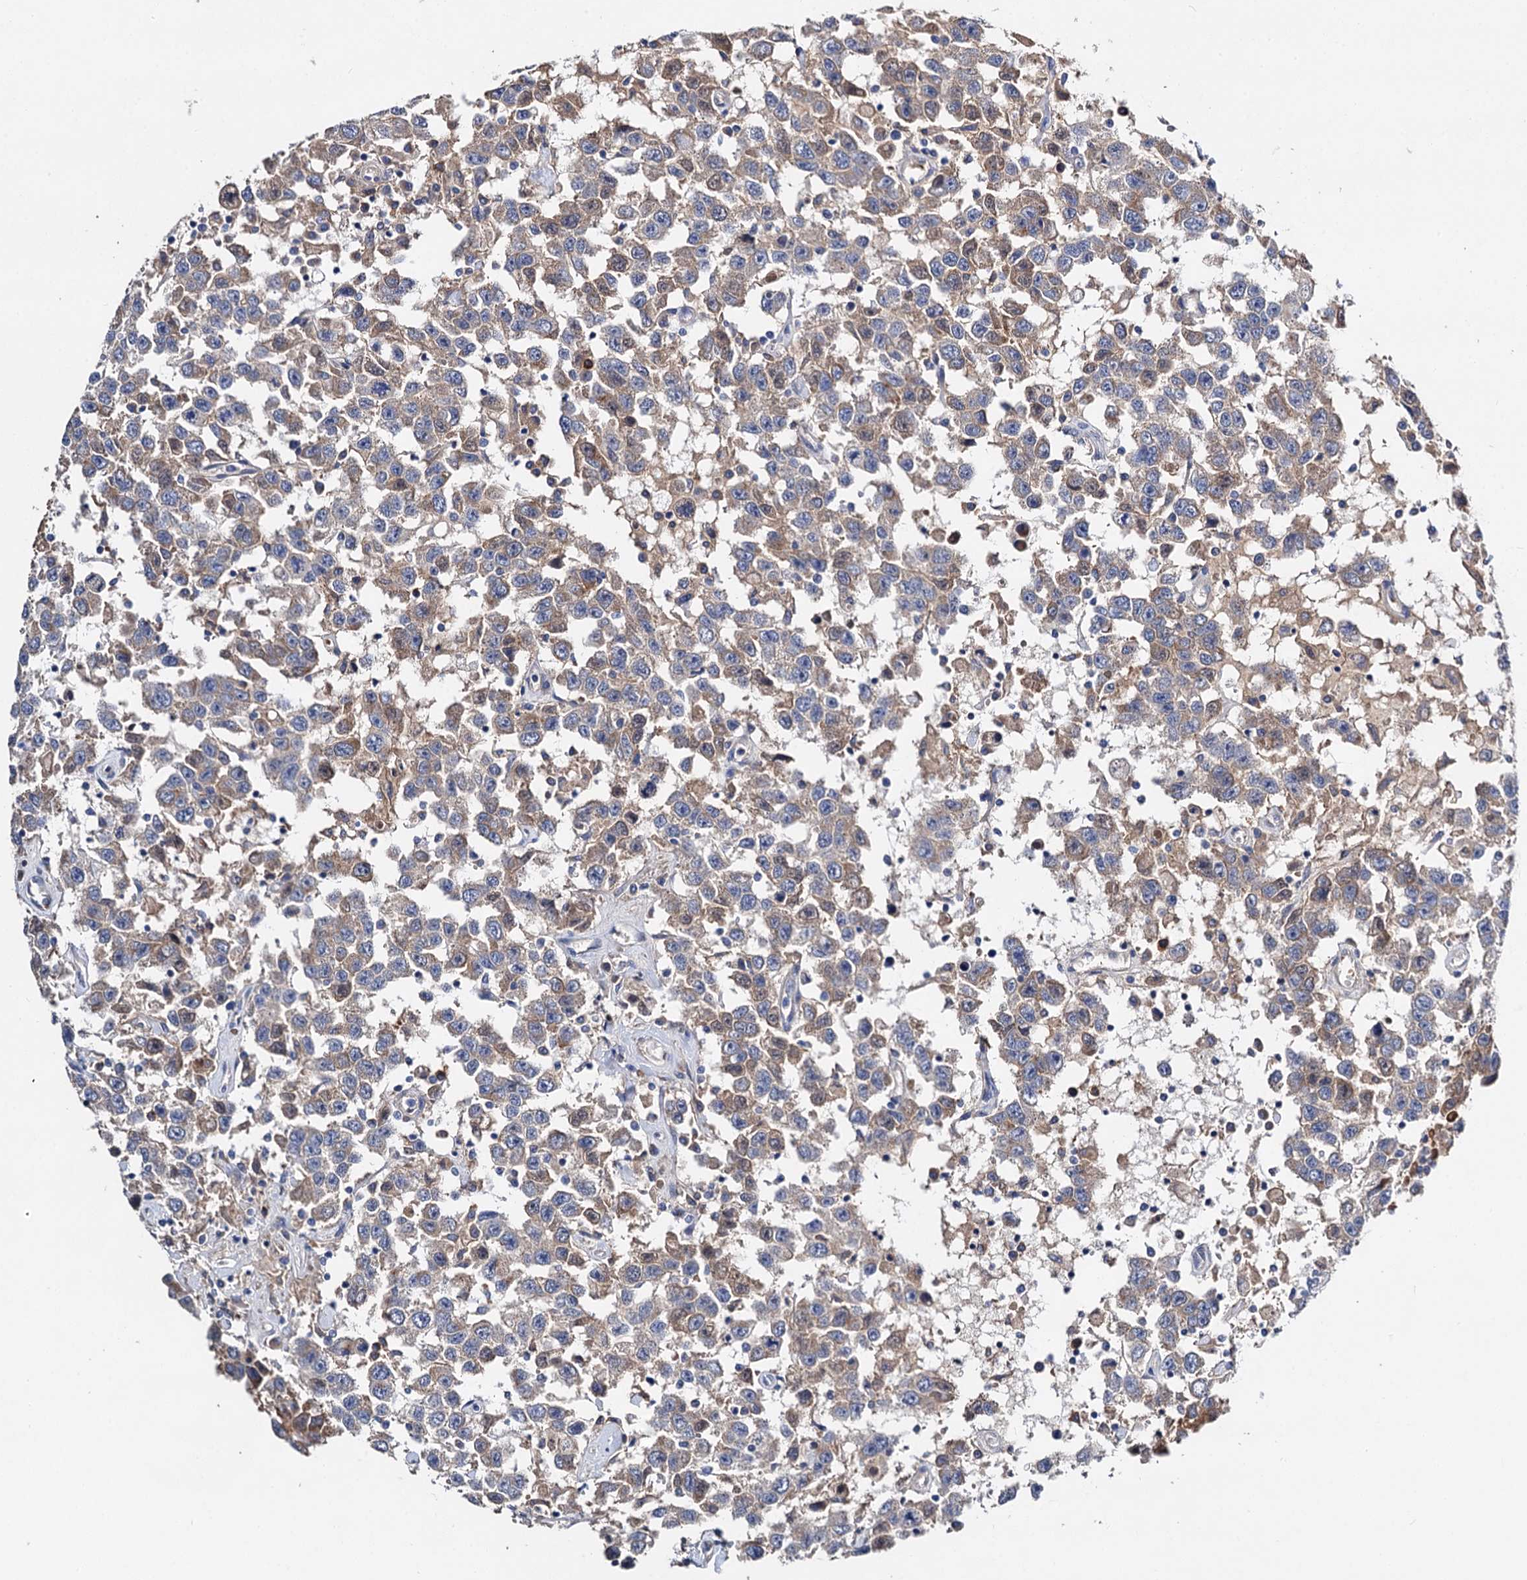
{"staining": {"intensity": "weak", "quantity": ">75%", "location": "cytoplasmic/membranous"}, "tissue": "testis cancer", "cell_type": "Tumor cells", "image_type": "cancer", "snomed": [{"axis": "morphology", "description": "Seminoma, NOS"}, {"axis": "topography", "description": "Testis"}], "caption": "IHC (DAB (3,3'-diaminobenzidine)) staining of human testis cancer reveals weak cytoplasmic/membranous protein staining in about >75% of tumor cells.", "gene": "HVCN1", "patient": {"sex": "male", "age": 41}}